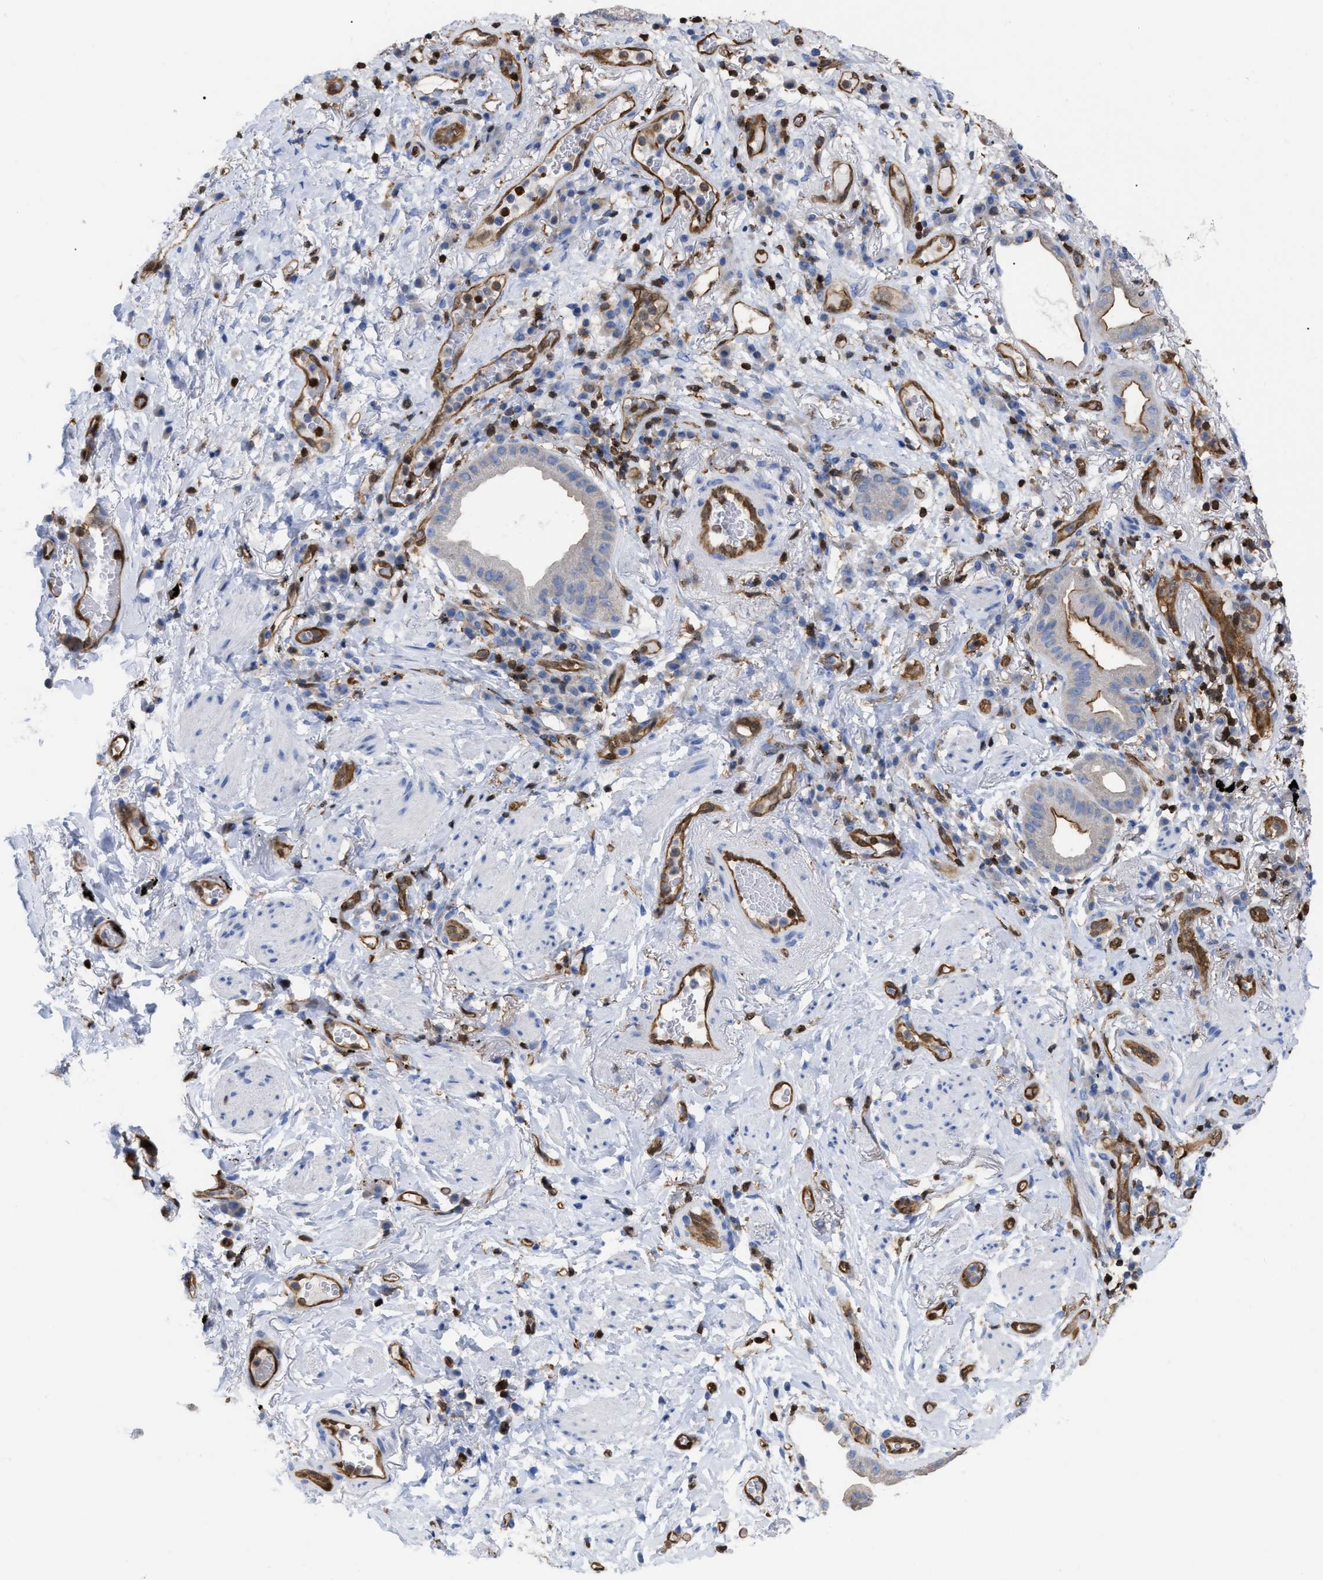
{"staining": {"intensity": "moderate", "quantity": "25%-75%", "location": "cytoplasmic/membranous"}, "tissue": "lung cancer", "cell_type": "Tumor cells", "image_type": "cancer", "snomed": [{"axis": "morphology", "description": "Normal tissue, NOS"}, {"axis": "morphology", "description": "Adenocarcinoma, NOS"}, {"axis": "topography", "description": "Bronchus"}, {"axis": "topography", "description": "Lung"}], "caption": "DAB immunohistochemical staining of human adenocarcinoma (lung) demonstrates moderate cytoplasmic/membranous protein positivity in about 25%-75% of tumor cells.", "gene": "GIMAP4", "patient": {"sex": "female", "age": 70}}